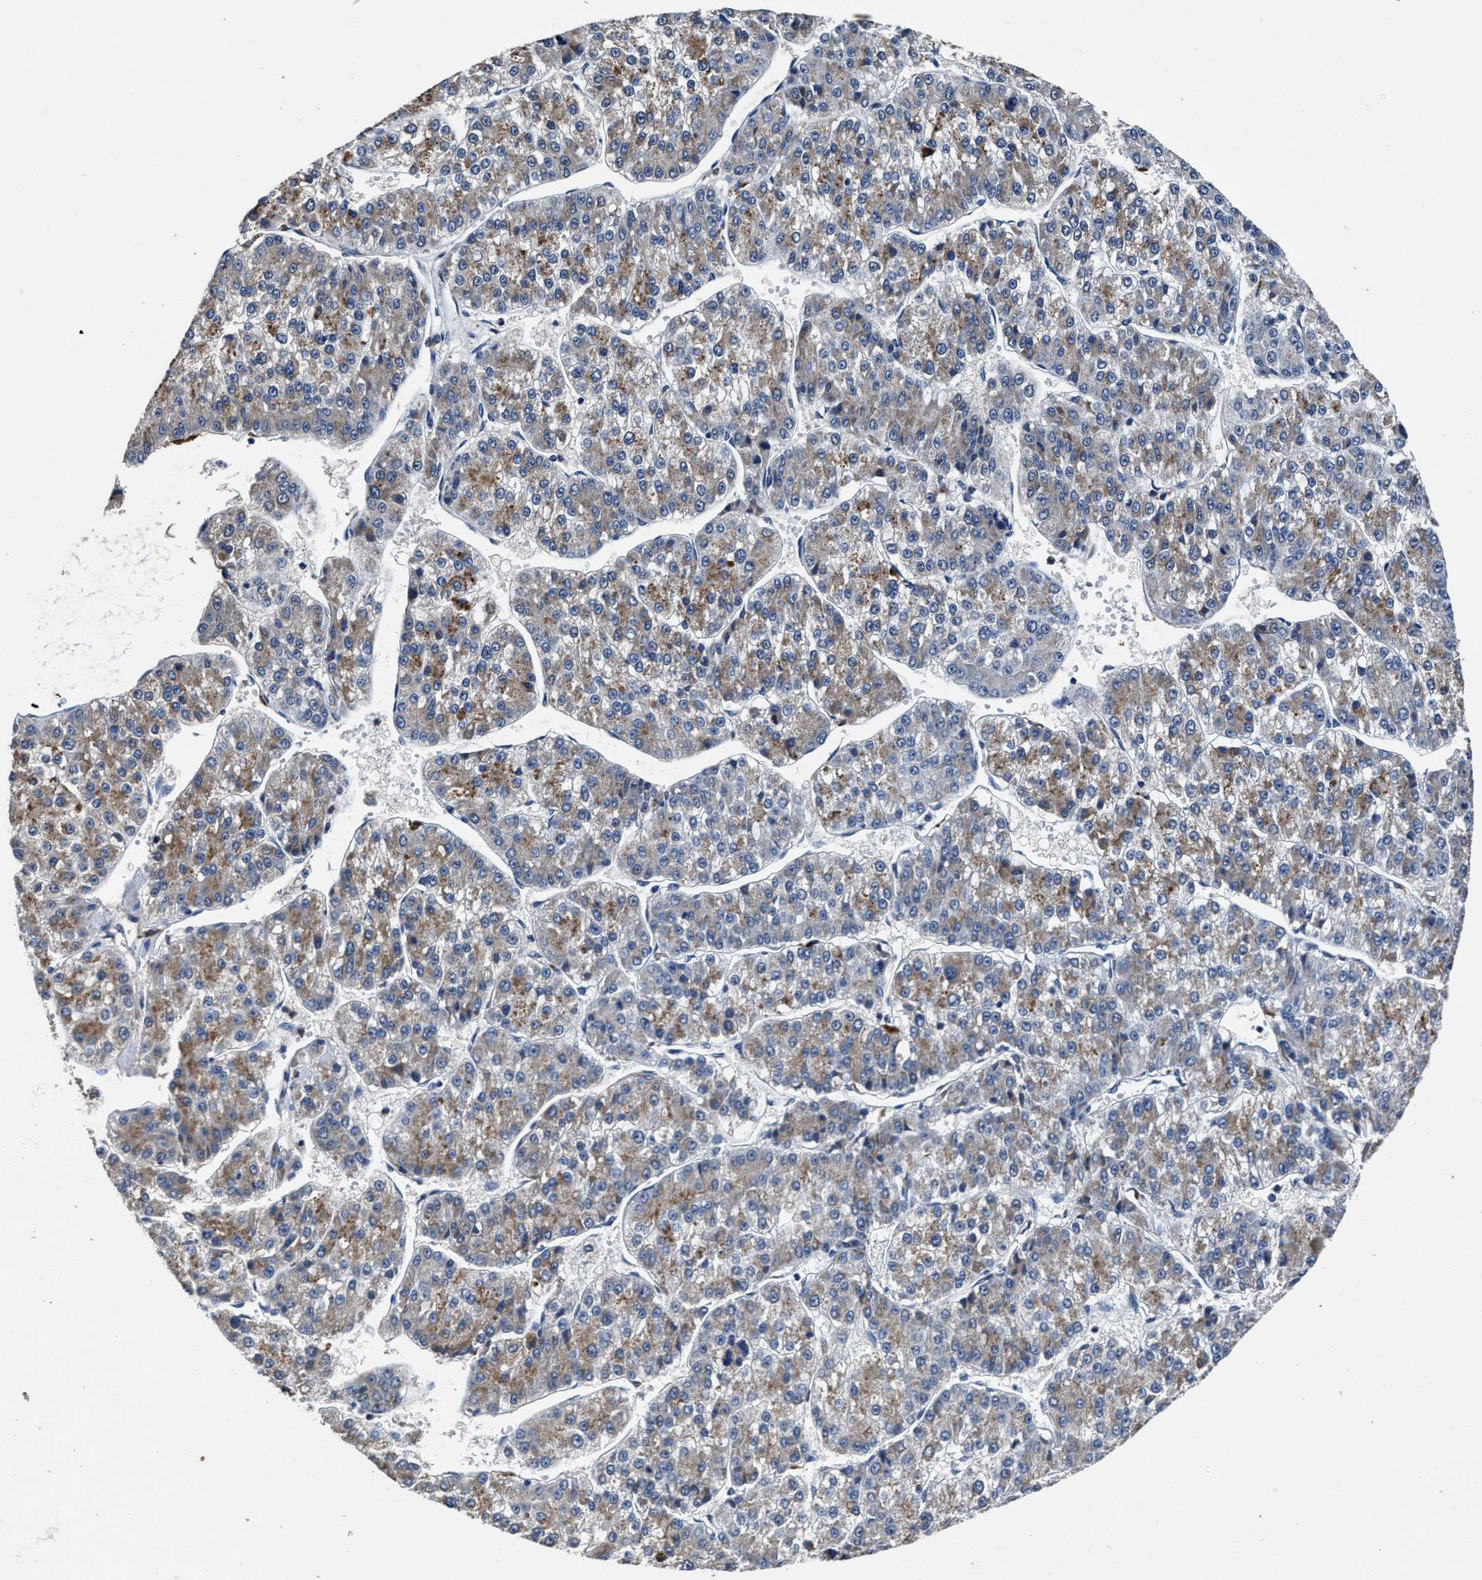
{"staining": {"intensity": "moderate", "quantity": "25%-75%", "location": "cytoplasmic/membranous"}, "tissue": "liver cancer", "cell_type": "Tumor cells", "image_type": "cancer", "snomed": [{"axis": "morphology", "description": "Carcinoma, Hepatocellular, NOS"}, {"axis": "topography", "description": "Liver"}], "caption": "Hepatocellular carcinoma (liver) tissue exhibits moderate cytoplasmic/membranous expression in about 25%-75% of tumor cells", "gene": "UBR4", "patient": {"sex": "female", "age": 73}}